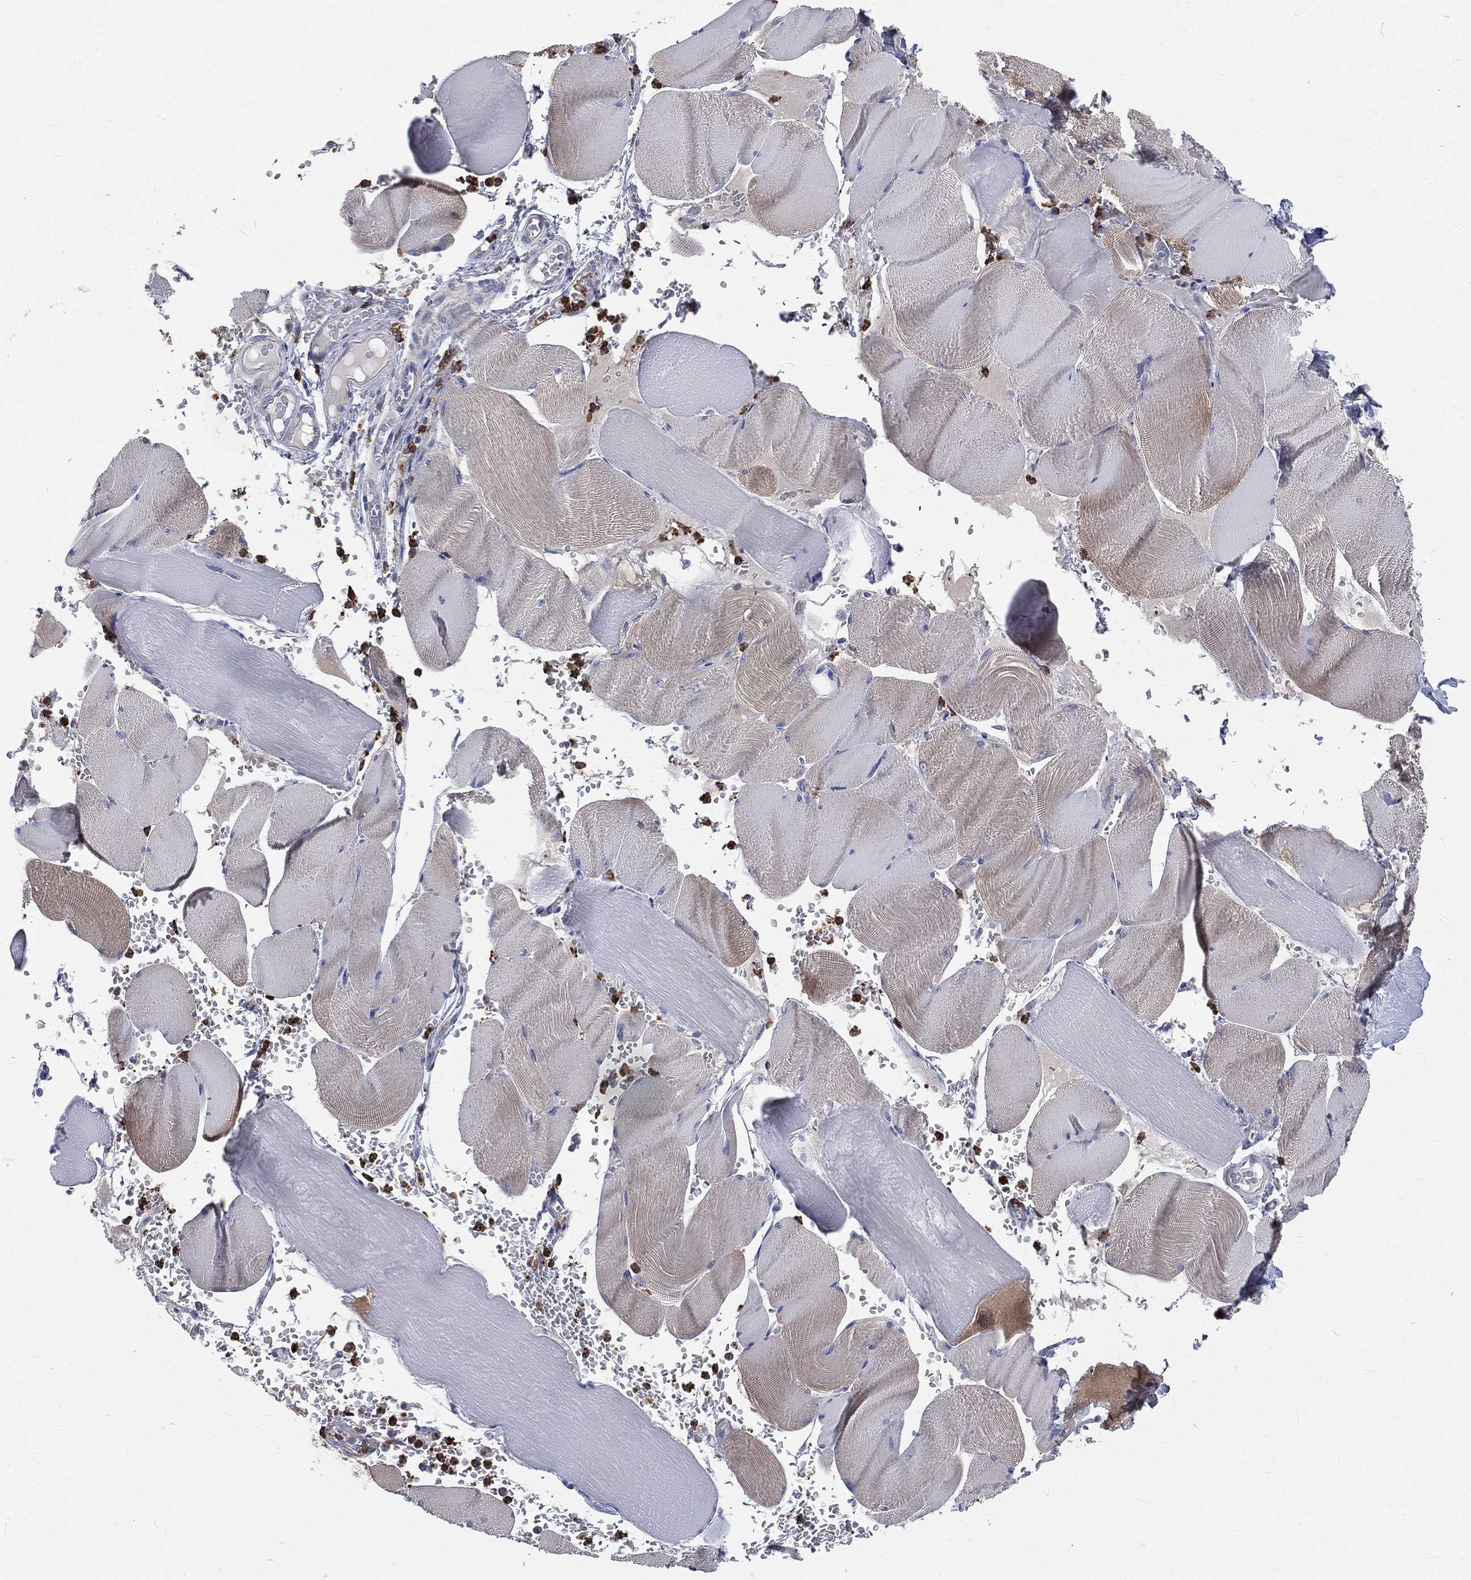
{"staining": {"intensity": "negative", "quantity": "none", "location": "none"}, "tissue": "skeletal muscle", "cell_type": "Myocytes", "image_type": "normal", "snomed": [{"axis": "morphology", "description": "Normal tissue, NOS"}, {"axis": "topography", "description": "Skeletal muscle"}], "caption": "Immunohistochemistry of unremarkable human skeletal muscle displays no staining in myocytes. Brightfield microscopy of IHC stained with DAB (3,3'-diaminobenzidine) (brown) and hematoxylin (blue), captured at high magnification.", "gene": "BASP1", "patient": {"sex": "male", "age": 56}}